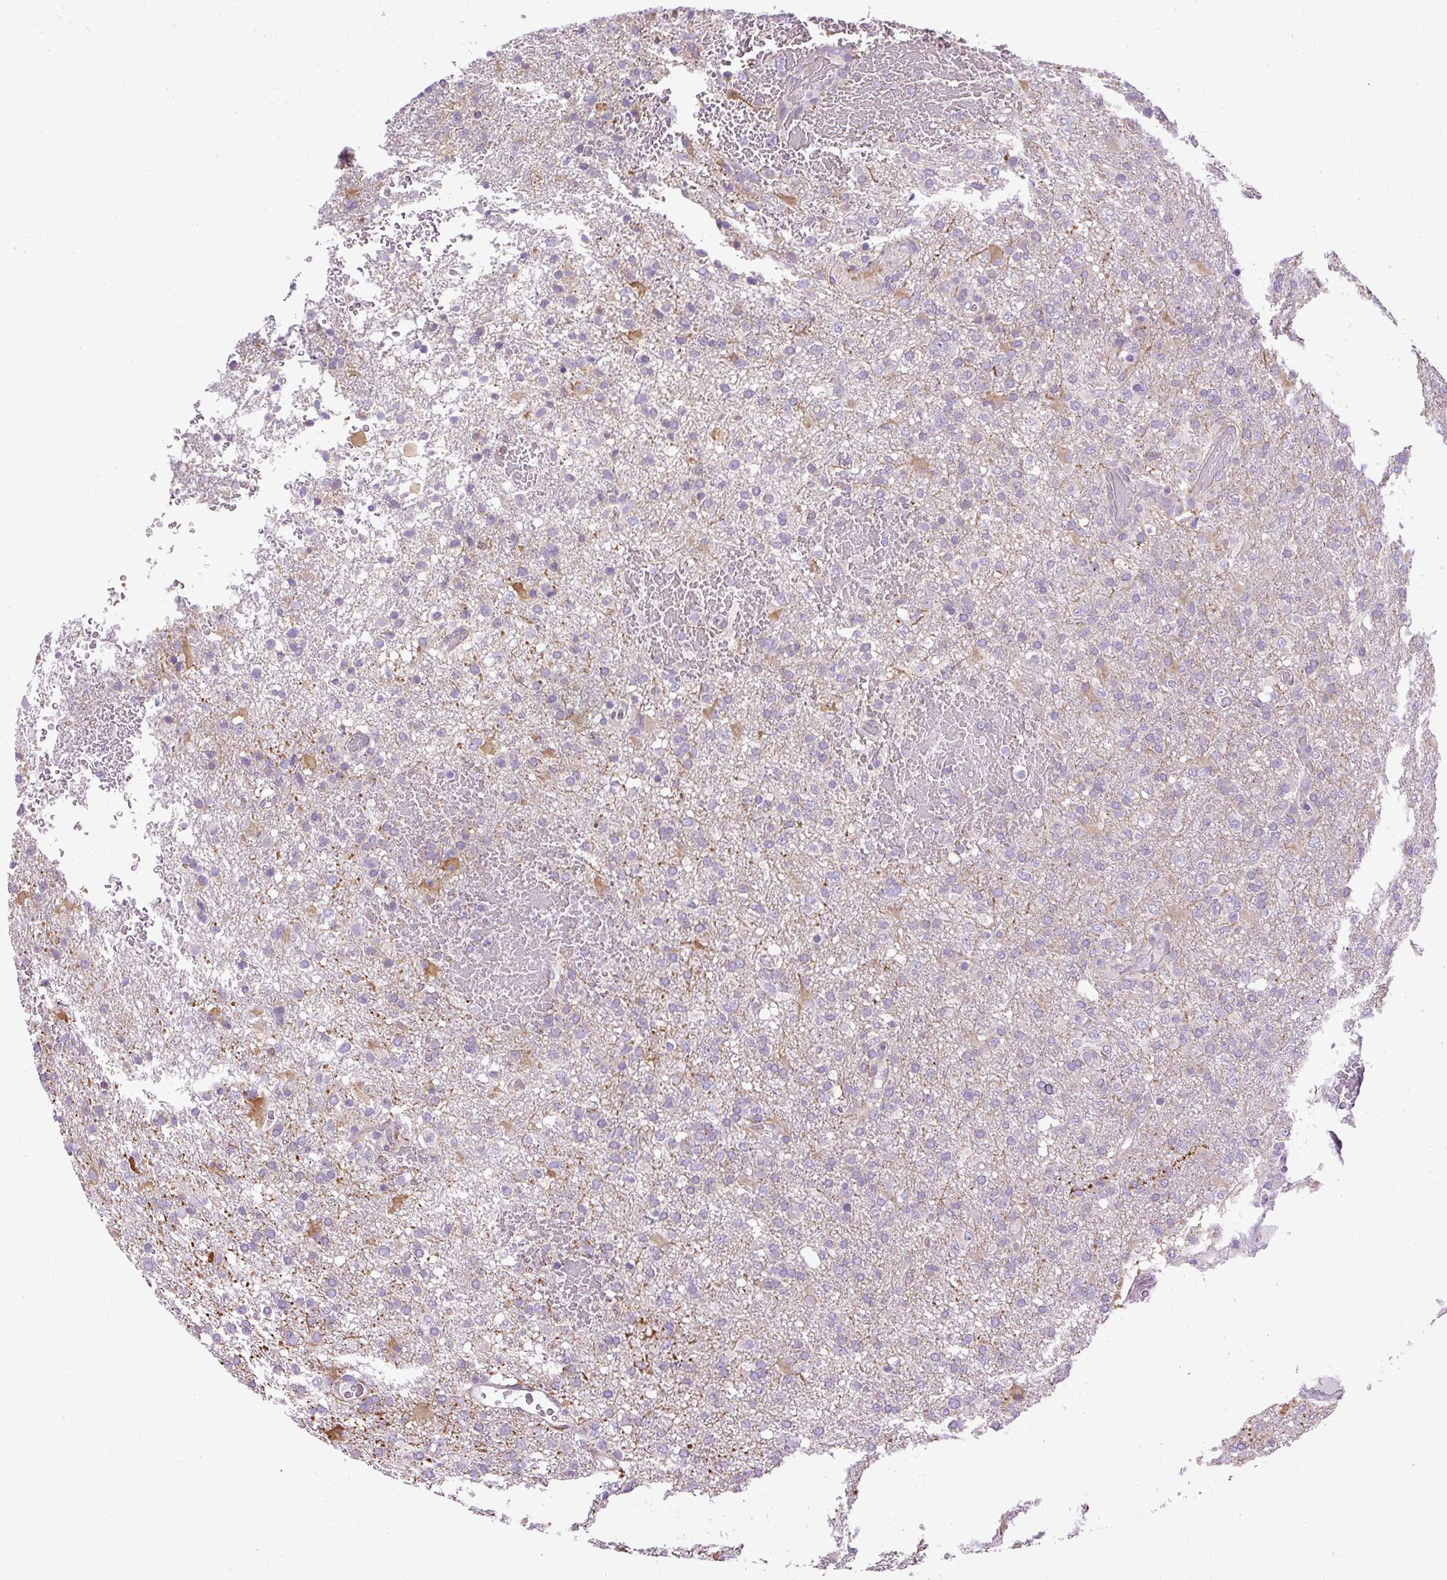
{"staining": {"intensity": "negative", "quantity": "none", "location": "none"}, "tissue": "glioma", "cell_type": "Tumor cells", "image_type": "cancer", "snomed": [{"axis": "morphology", "description": "Glioma, malignant, High grade"}, {"axis": "topography", "description": "Brain"}], "caption": "Immunohistochemistry photomicrograph of neoplastic tissue: malignant glioma (high-grade) stained with DAB exhibits no significant protein expression in tumor cells.", "gene": "FAM149A", "patient": {"sex": "female", "age": 74}}